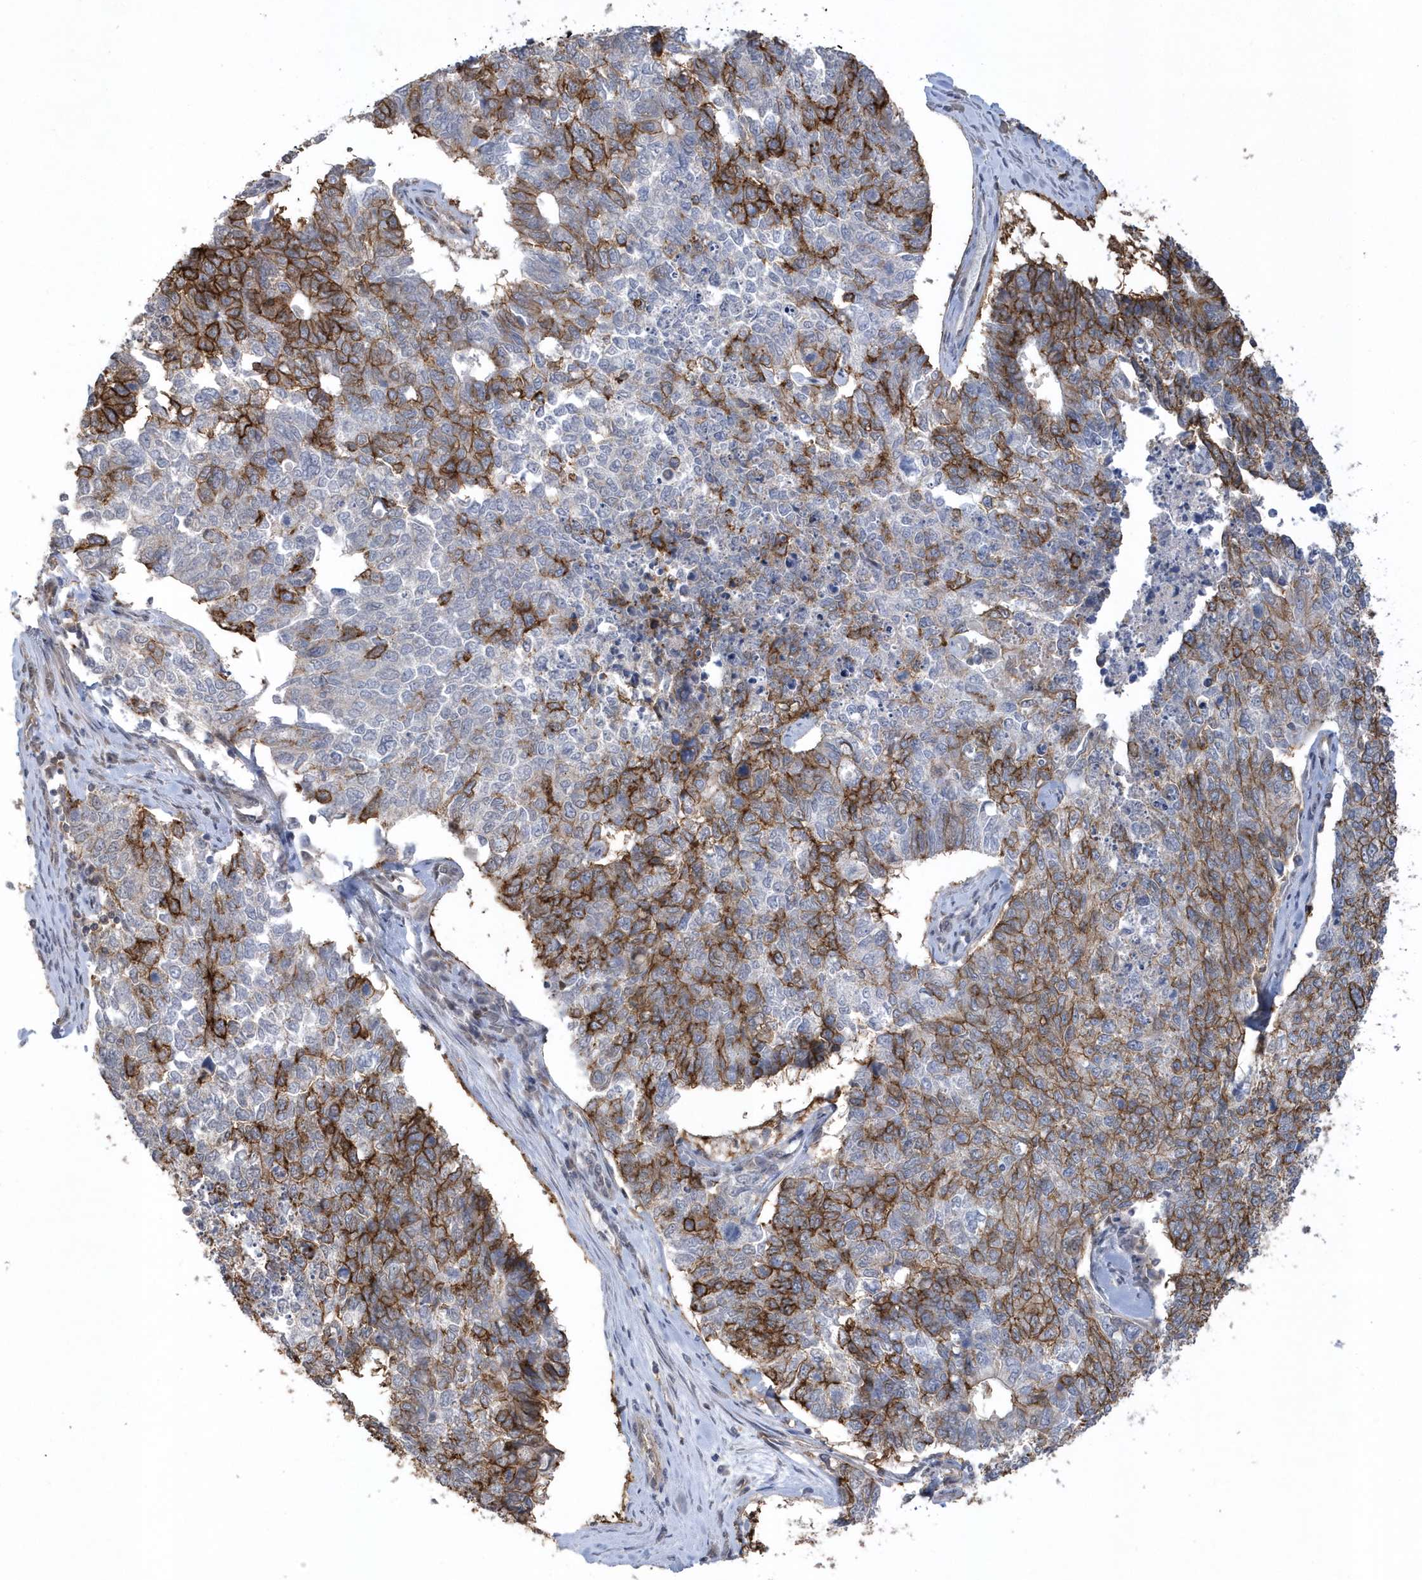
{"staining": {"intensity": "strong", "quantity": "<25%", "location": "cytoplasmic/membranous"}, "tissue": "cervical cancer", "cell_type": "Tumor cells", "image_type": "cancer", "snomed": [{"axis": "morphology", "description": "Squamous cell carcinoma, NOS"}, {"axis": "topography", "description": "Cervix"}], "caption": "Protein staining of cervical cancer (squamous cell carcinoma) tissue shows strong cytoplasmic/membranous positivity in about <25% of tumor cells.", "gene": "CRIP3", "patient": {"sex": "female", "age": 63}}